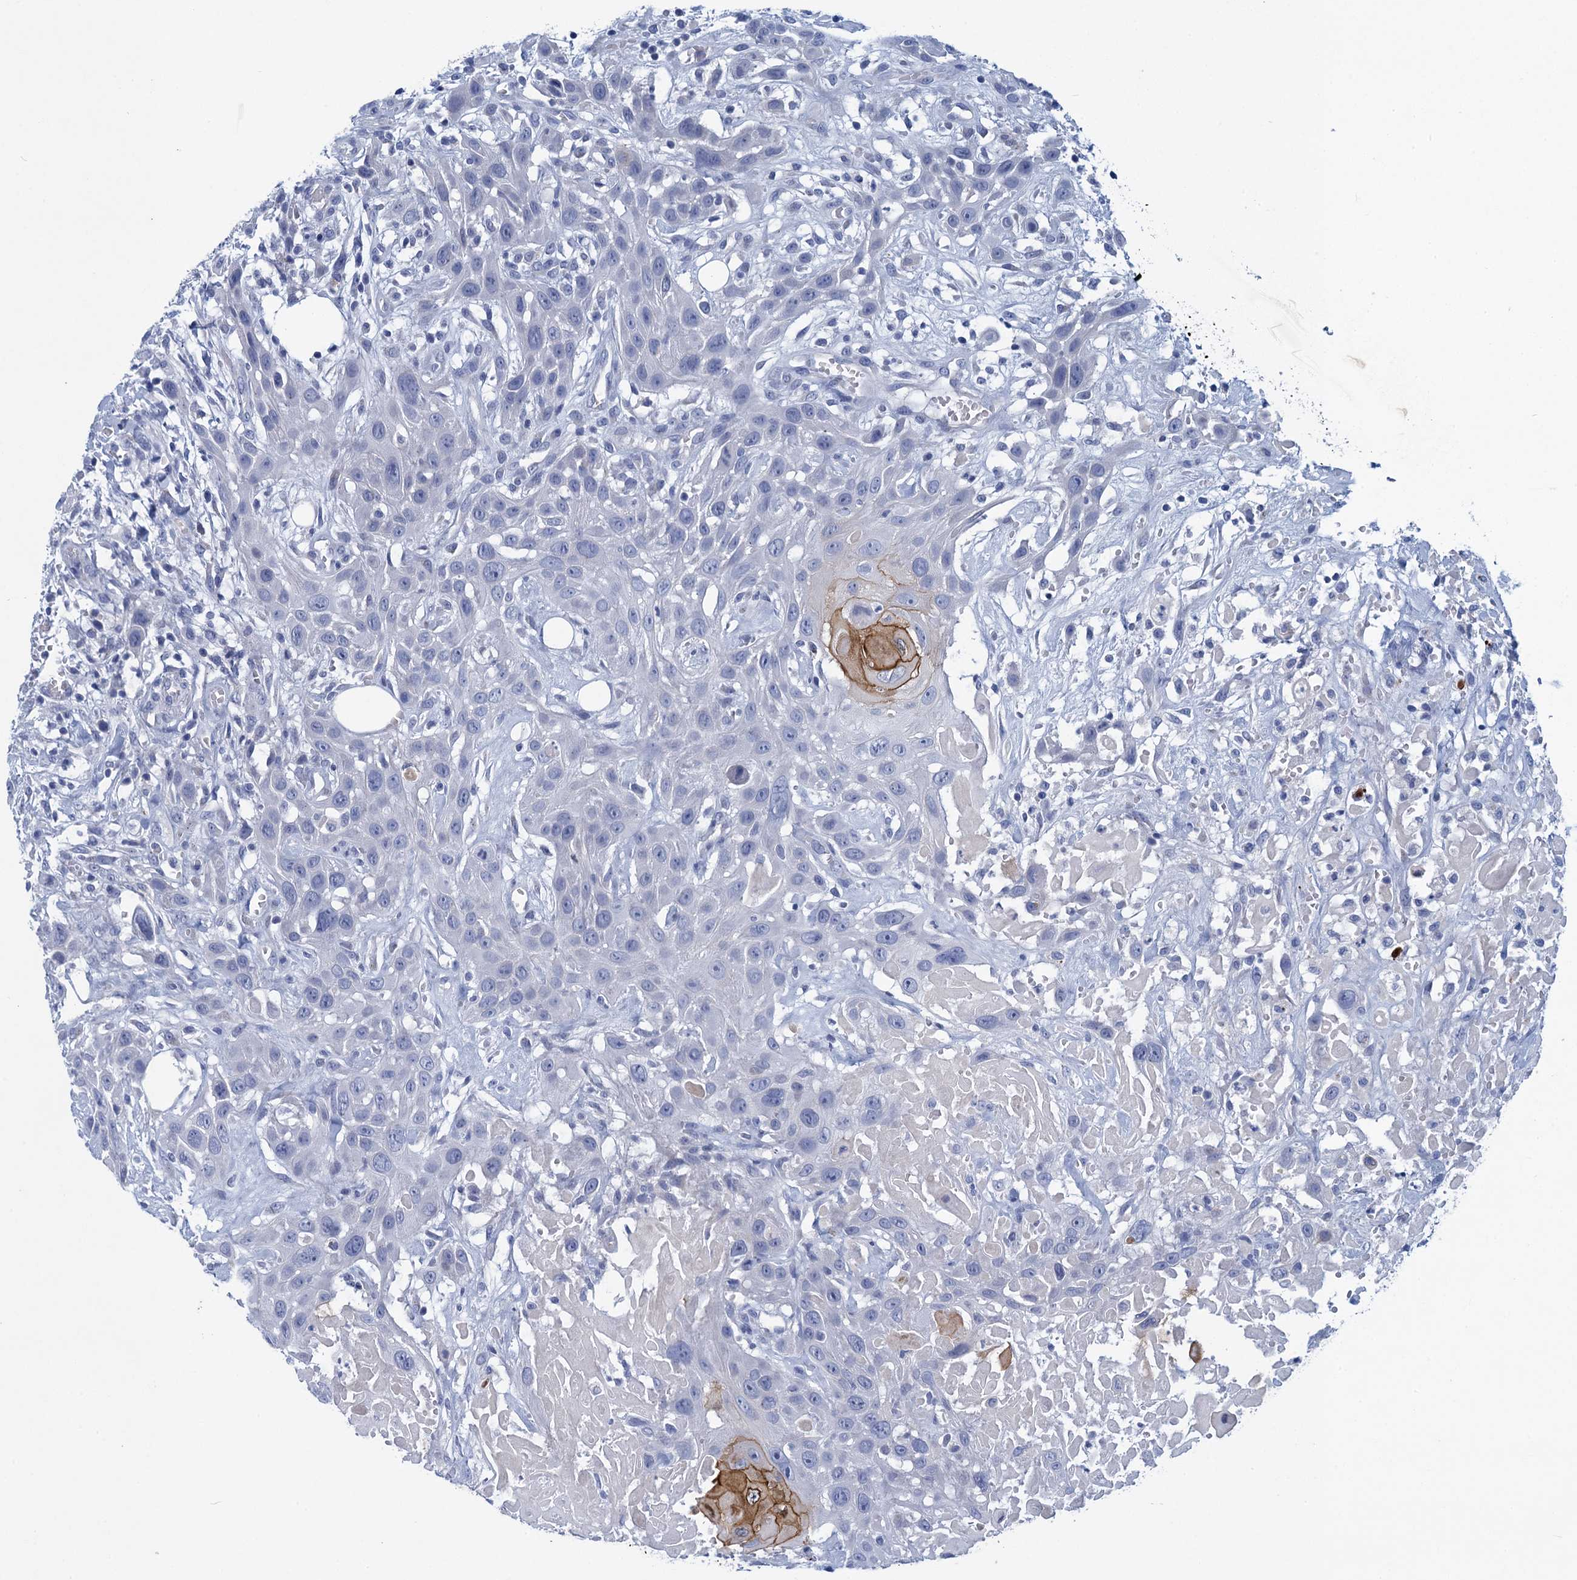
{"staining": {"intensity": "negative", "quantity": "none", "location": "none"}, "tissue": "head and neck cancer", "cell_type": "Tumor cells", "image_type": "cancer", "snomed": [{"axis": "morphology", "description": "Squamous cell carcinoma, NOS"}, {"axis": "topography", "description": "Head-Neck"}], "caption": "A micrograph of head and neck cancer (squamous cell carcinoma) stained for a protein reveals no brown staining in tumor cells.", "gene": "SCEL", "patient": {"sex": "male", "age": 81}}